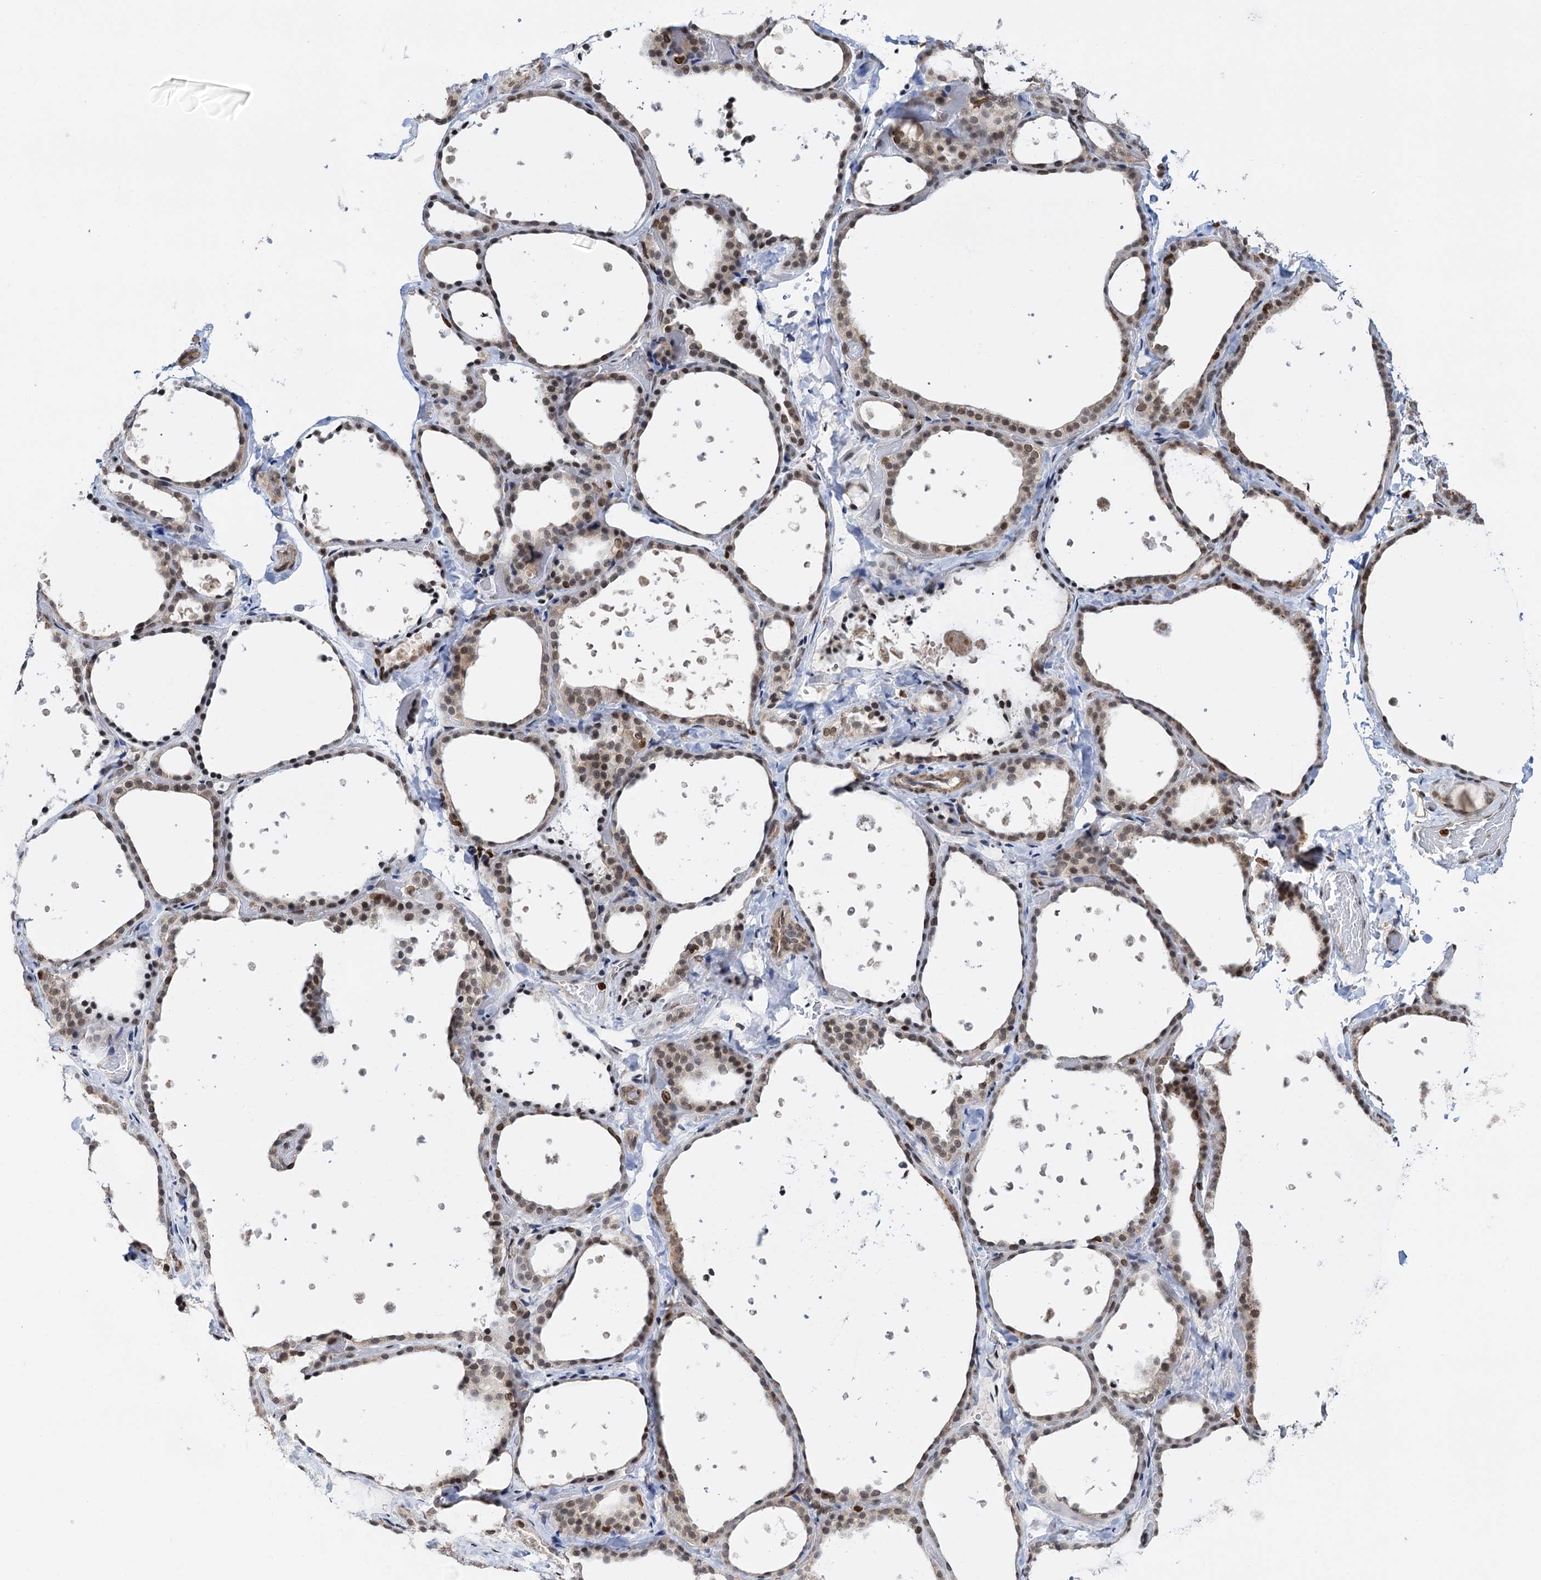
{"staining": {"intensity": "weak", "quantity": ">75%", "location": "cytoplasmic/membranous,nuclear"}, "tissue": "thyroid gland", "cell_type": "Glandular cells", "image_type": "normal", "snomed": [{"axis": "morphology", "description": "Normal tissue, NOS"}, {"axis": "topography", "description": "Thyroid gland"}], "caption": "DAB (3,3'-diaminobenzidine) immunohistochemical staining of normal thyroid gland shows weak cytoplasmic/membranous,nuclear protein staining in approximately >75% of glandular cells. The staining was performed using DAB (3,3'-diaminobenzidine), with brown indicating positive protein expression. Nuclei are stained blue with hematoxylin.", "gene": "ZC3H13", "patient": {"sex": "female", "age": 44}}